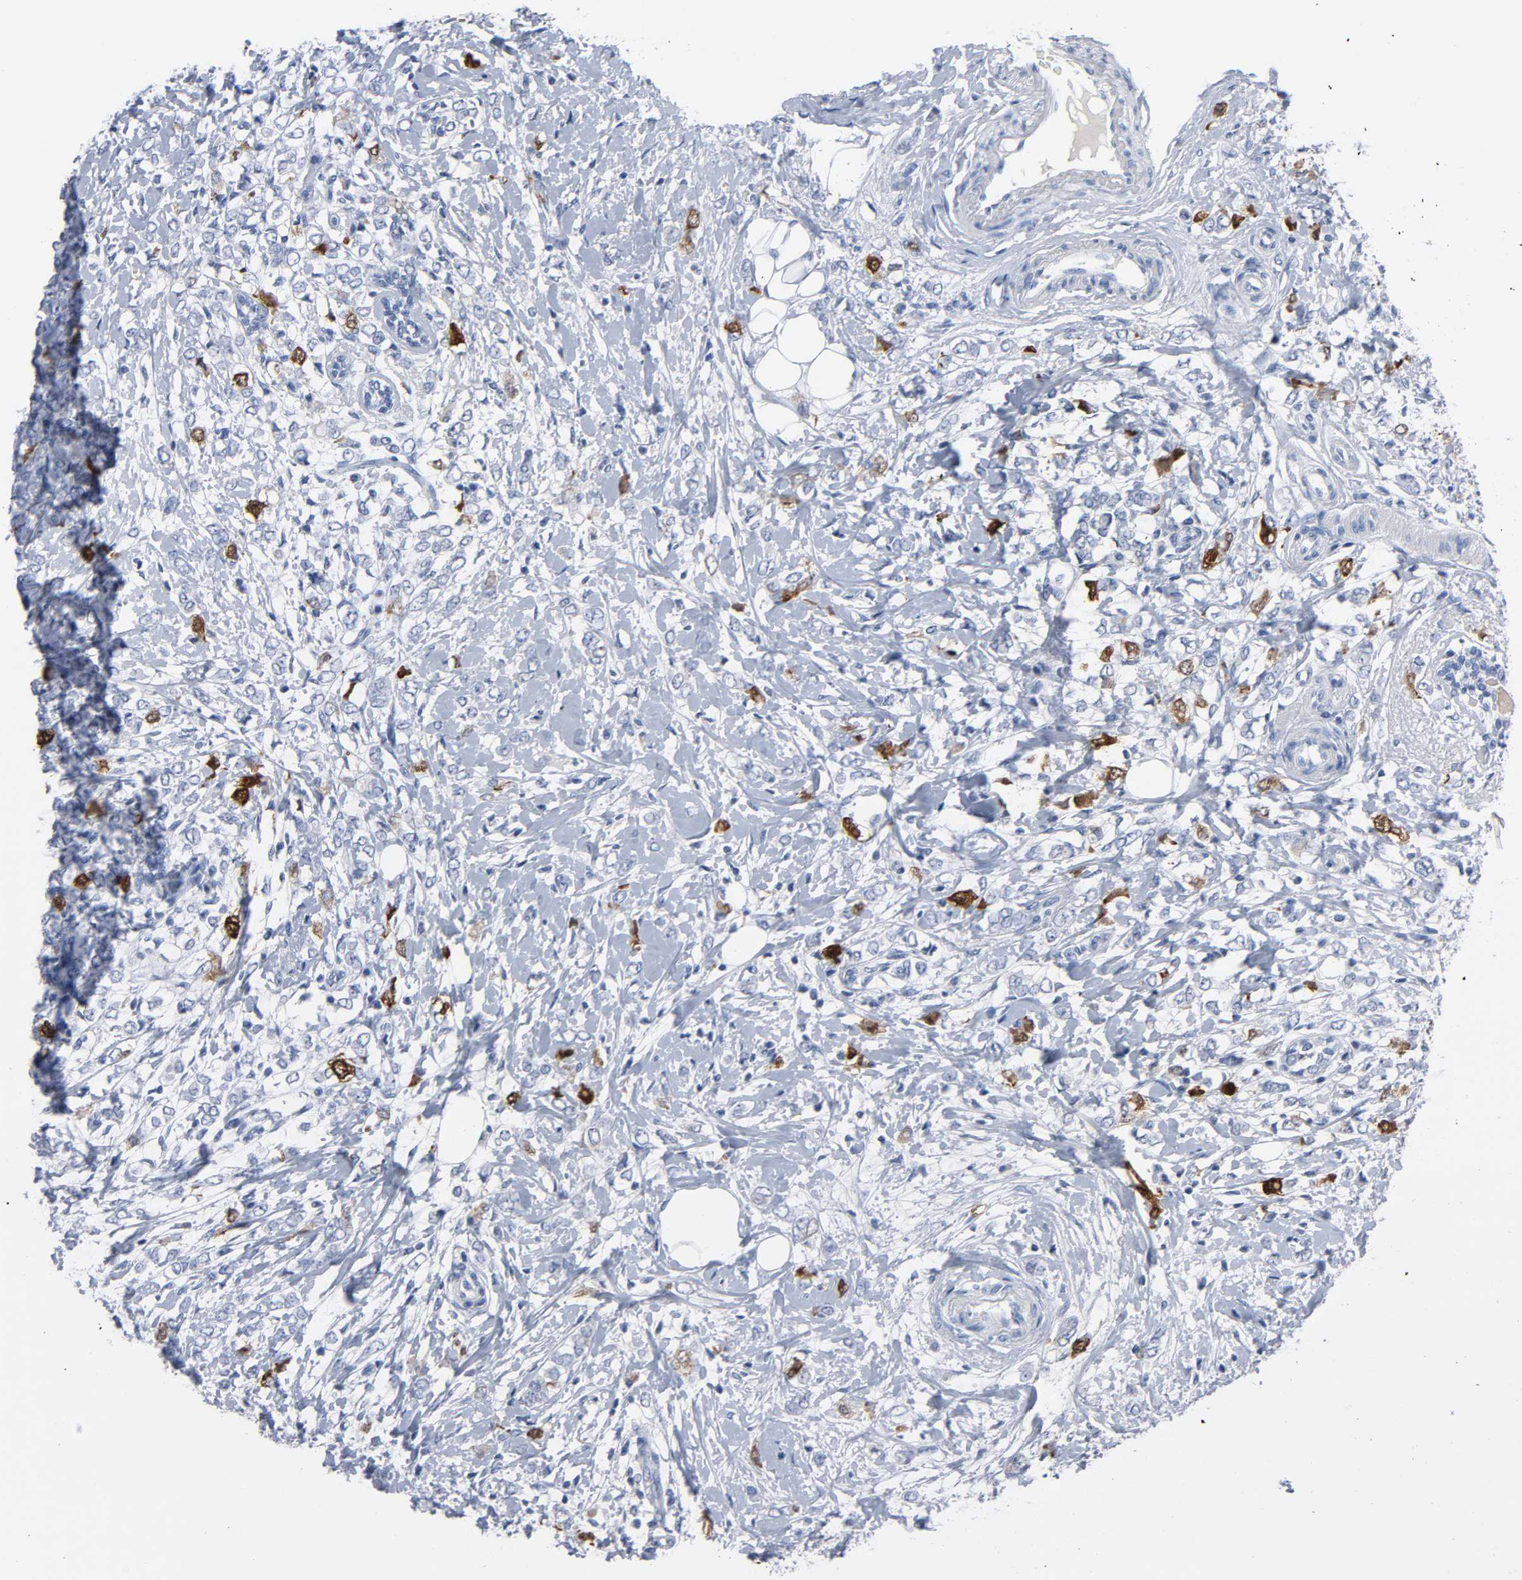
{"staining": {"intensity": "strong", "quantity": "<25%", "location": "nuclear"}, "tissue": "breast cancer", "cell_type": "Tumor cells", "image_type": "cancer", "snomed": [{"axis": "morphology", "description": "Normal tissue, NOS"}, {"axis": "morphology", "description": "Lobular carcinoma"}, {"axis": "topography", "description": "Breast"}], "caption": "Approximately <25% of tumor cells in breast cancer reveal strong nuclear protein positivity as visualized by brown immunohistochemical staining.", "gene": "CDC20", "patient": {"sex": "female", "age": 47}}